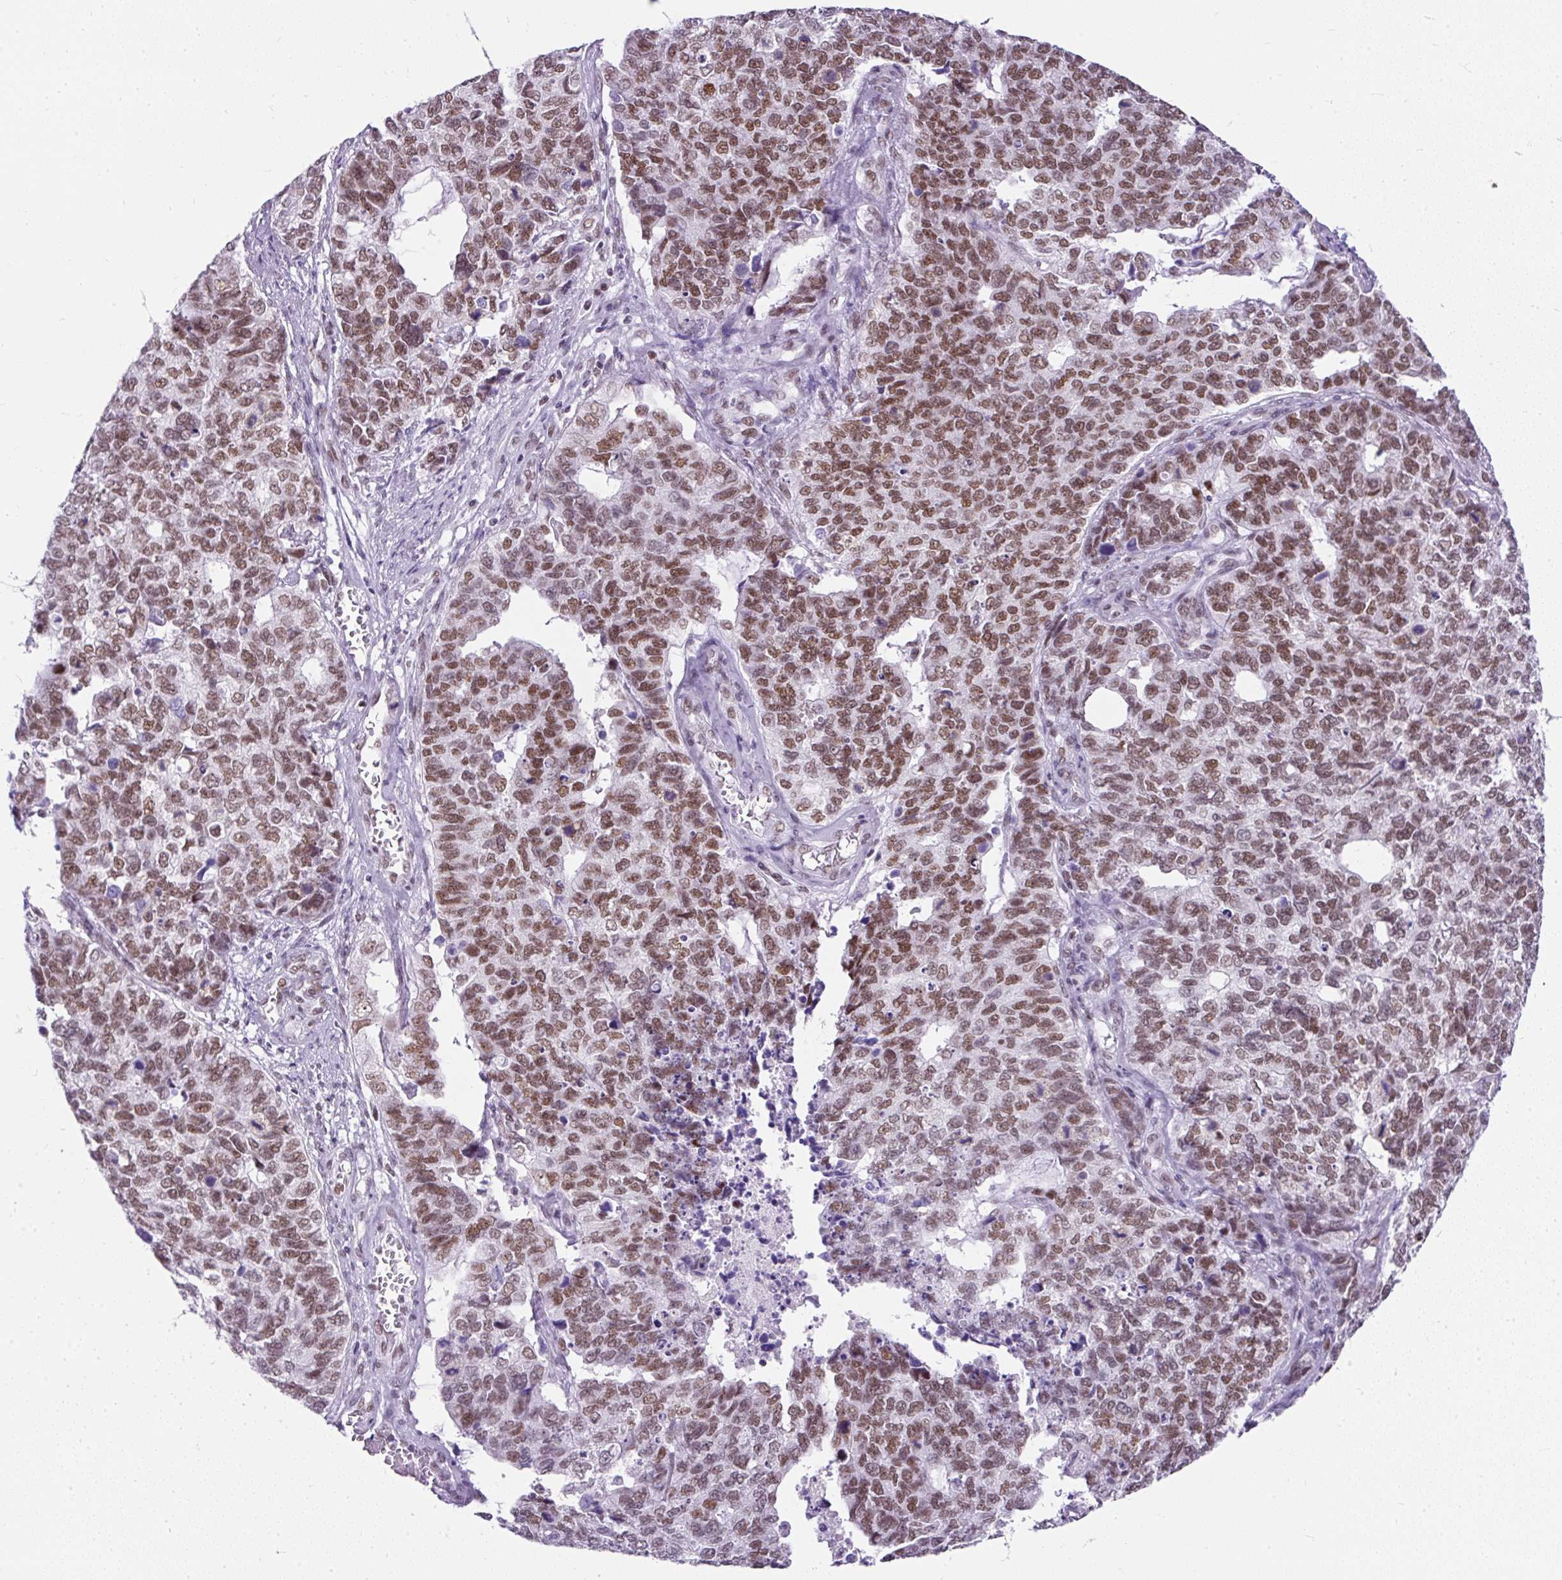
{"staining": {"intensity": "moderate", "quantity": ">75%", "location": "nuclear"}, "tissue": "cervical cancer", "cell_type": "Tumor cells", "image_type": "cancer", "snomed": [{"axis": "morphology", "description": "Adenocarcinoma, NOS"}, {"axis": "topography", "description": "Cervix"}], "caption": "This micrograph displays IHC staining of adenocarcinoma (cervical), with medium moderate nuclear staining in about >75% of tumor cells.", "gene": "PLCXD2", "patient": {"sex": "female", "age": 63}}